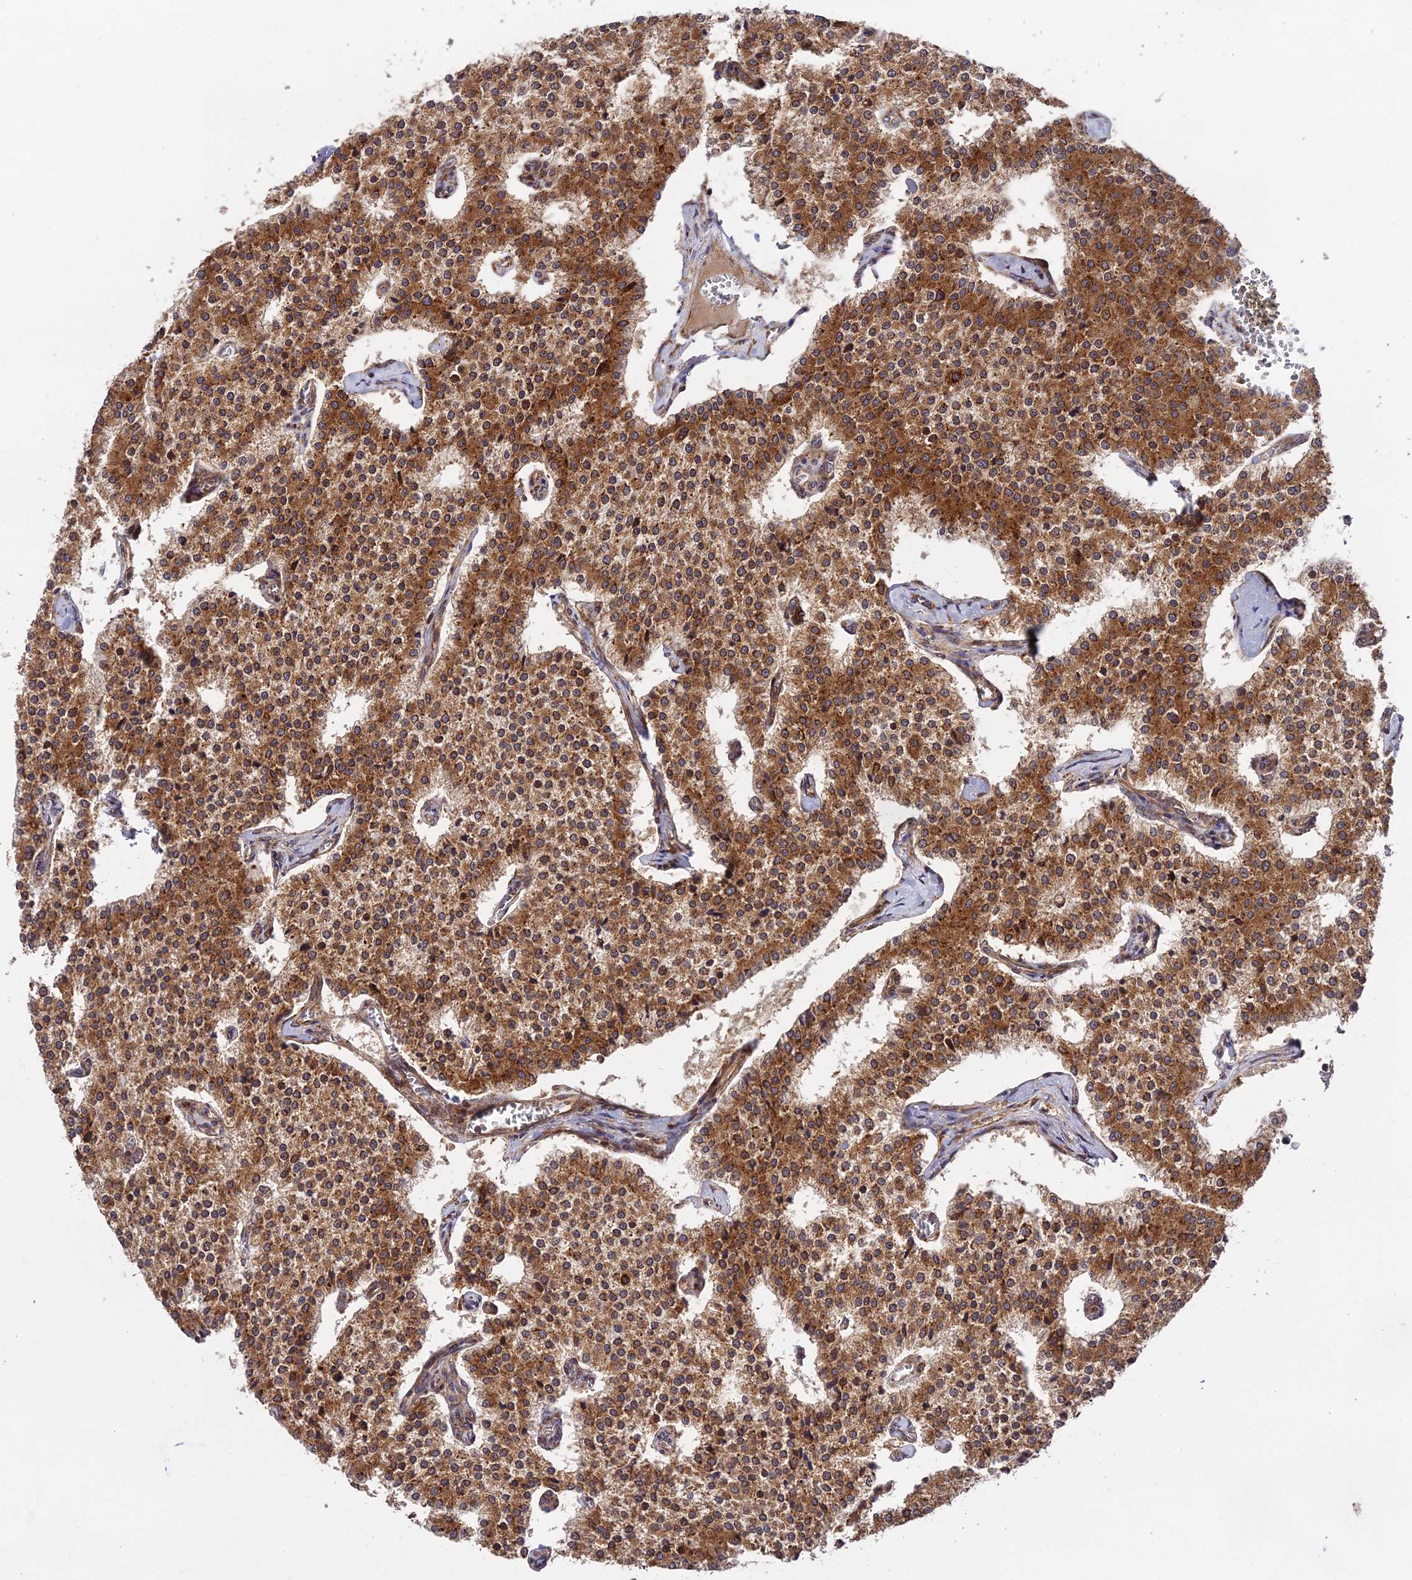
{"staining": {"intensity": "strong", "quantity": ">75%", "location": "cytoplasmic/membranous"}, "tissue": "carcinoid", "cell_type": "Tumor cells", "image_type": "cancer", "snomed": [{"axis": "morphology", "description": "Carcinoid, malignant, NOS"}, {"axis": "topography", "description": "Colon"}], "caption": "Immunohistochemistry (DAB) staining of human carcinoid shows strong cytoplasmic/membranous protein expression in approximately >75% of tumor cells.", "gene": "ROCK1", "patient": {"sex": "female", "age": 52}}